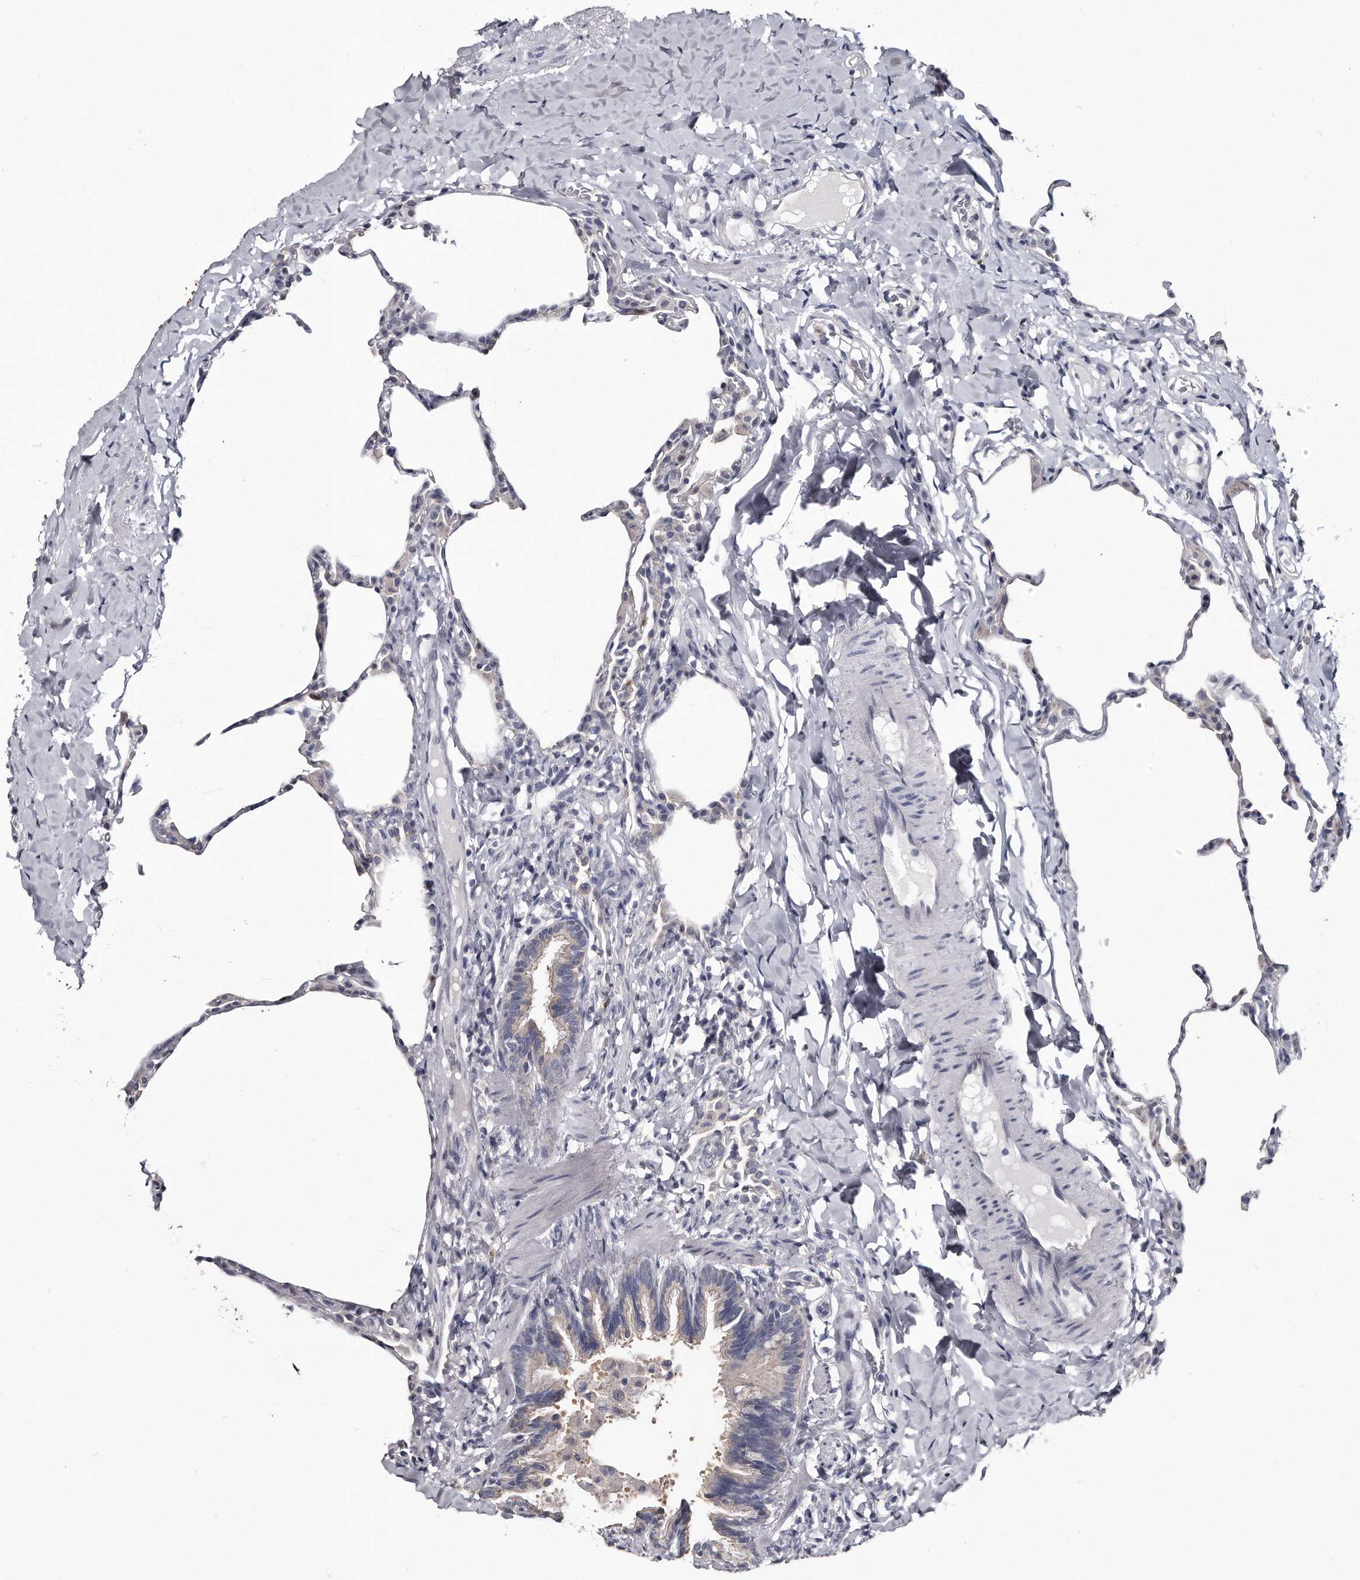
{"staining": {"intensity": "negative", "quantity": "none", "location": "none"}, "tissue": "lung", "cell_type": "Alveolar cells", "image_type": "normal", "snomed": [{"axis": "morphology", "description": "Normal tissue, NOS"}, {"axis": "topography", "description": "Lung"}], "caption": "Alveolar cells are negative for brown protein staining in unremarkable lung. The staining was performed using DAB (3,3'-diaminobenzidine) to visualize the protein expression in brown, while the nuclei were stained in blue with hematoxylin (Magnification: 20x).", "gene": "GAPVD1", "patient": {"sex": "male", "age": 20}}